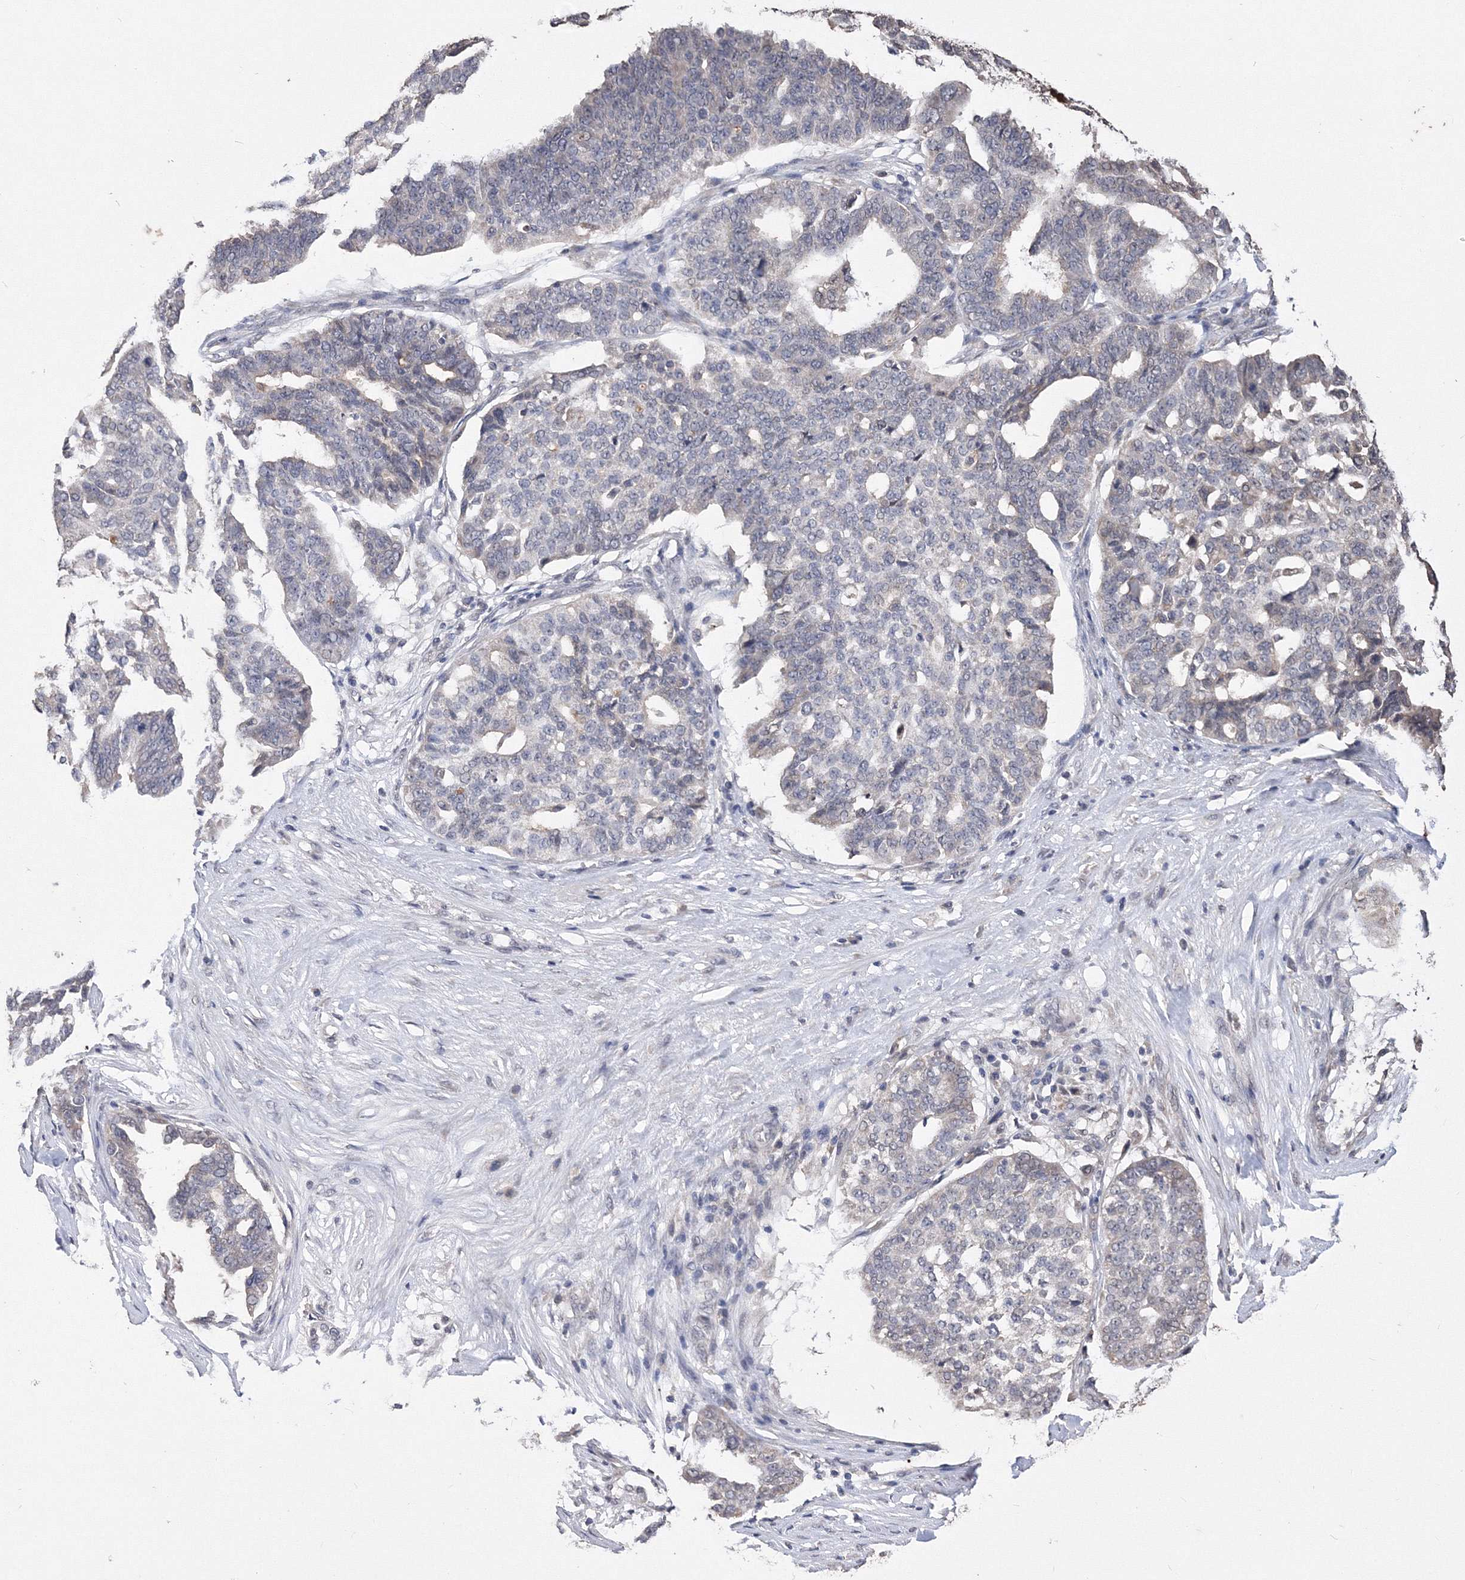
{"staining": {"intensity": "negative", "quantity": "none", "location": "none"}, "tissue": "ovarian cancer", "cell_type": "Tumor cells", "image_type": "cancer", "snomed": [{"axis": "morphology", "description": "Cystadenocarcinoma, serous, NOS"}, {"axis": "topography", "description": "Ovary"}], "caption": "Human ovarian cancer stained for a protein using IHC exhibits no positivity in tumor cells.", "gene": "GPN1", "patient": {"sex": "female", "age": 59}}